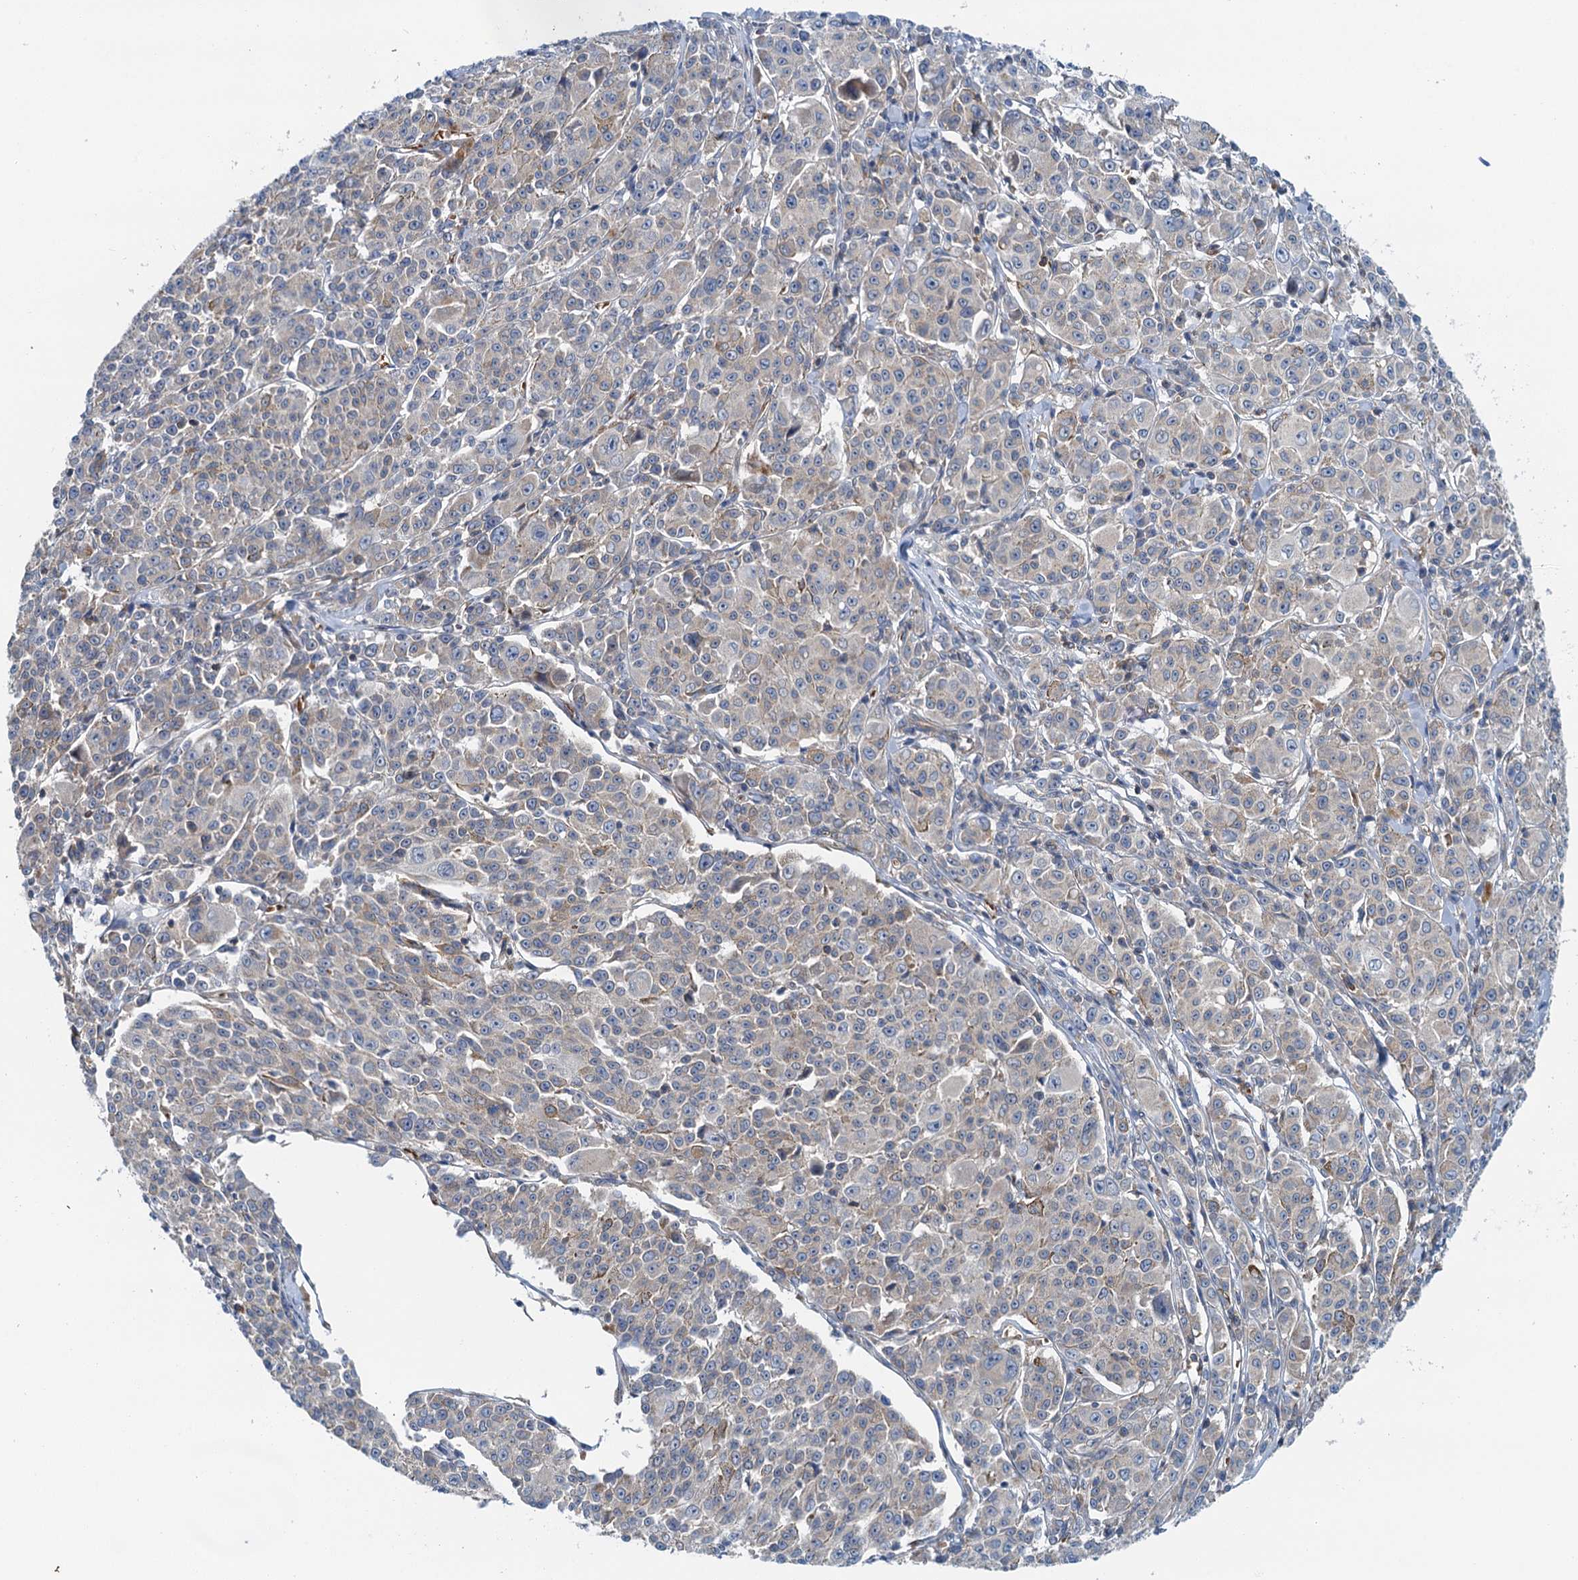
{"staining": {"intensity": "moderate", "quantity": "<25%", "location": "cytoplasmic/membranous"}, "tissue": "melanoma", "cell_type": "Tumor cells", "image_type": "cancer", "snomed": [{"axis": "morphology", "description": "Malignant melanoma, NOS"}, {"axis": "topography", "description": "Skin"}], "caption": "High-power microscopy captured an IHC image of melanoma, revealing moderate cytoplasmic/membranous staining in about <25% of tumor cells.", "gene": "ROGDI", "patient": {"sex": "female", "age": 52}}